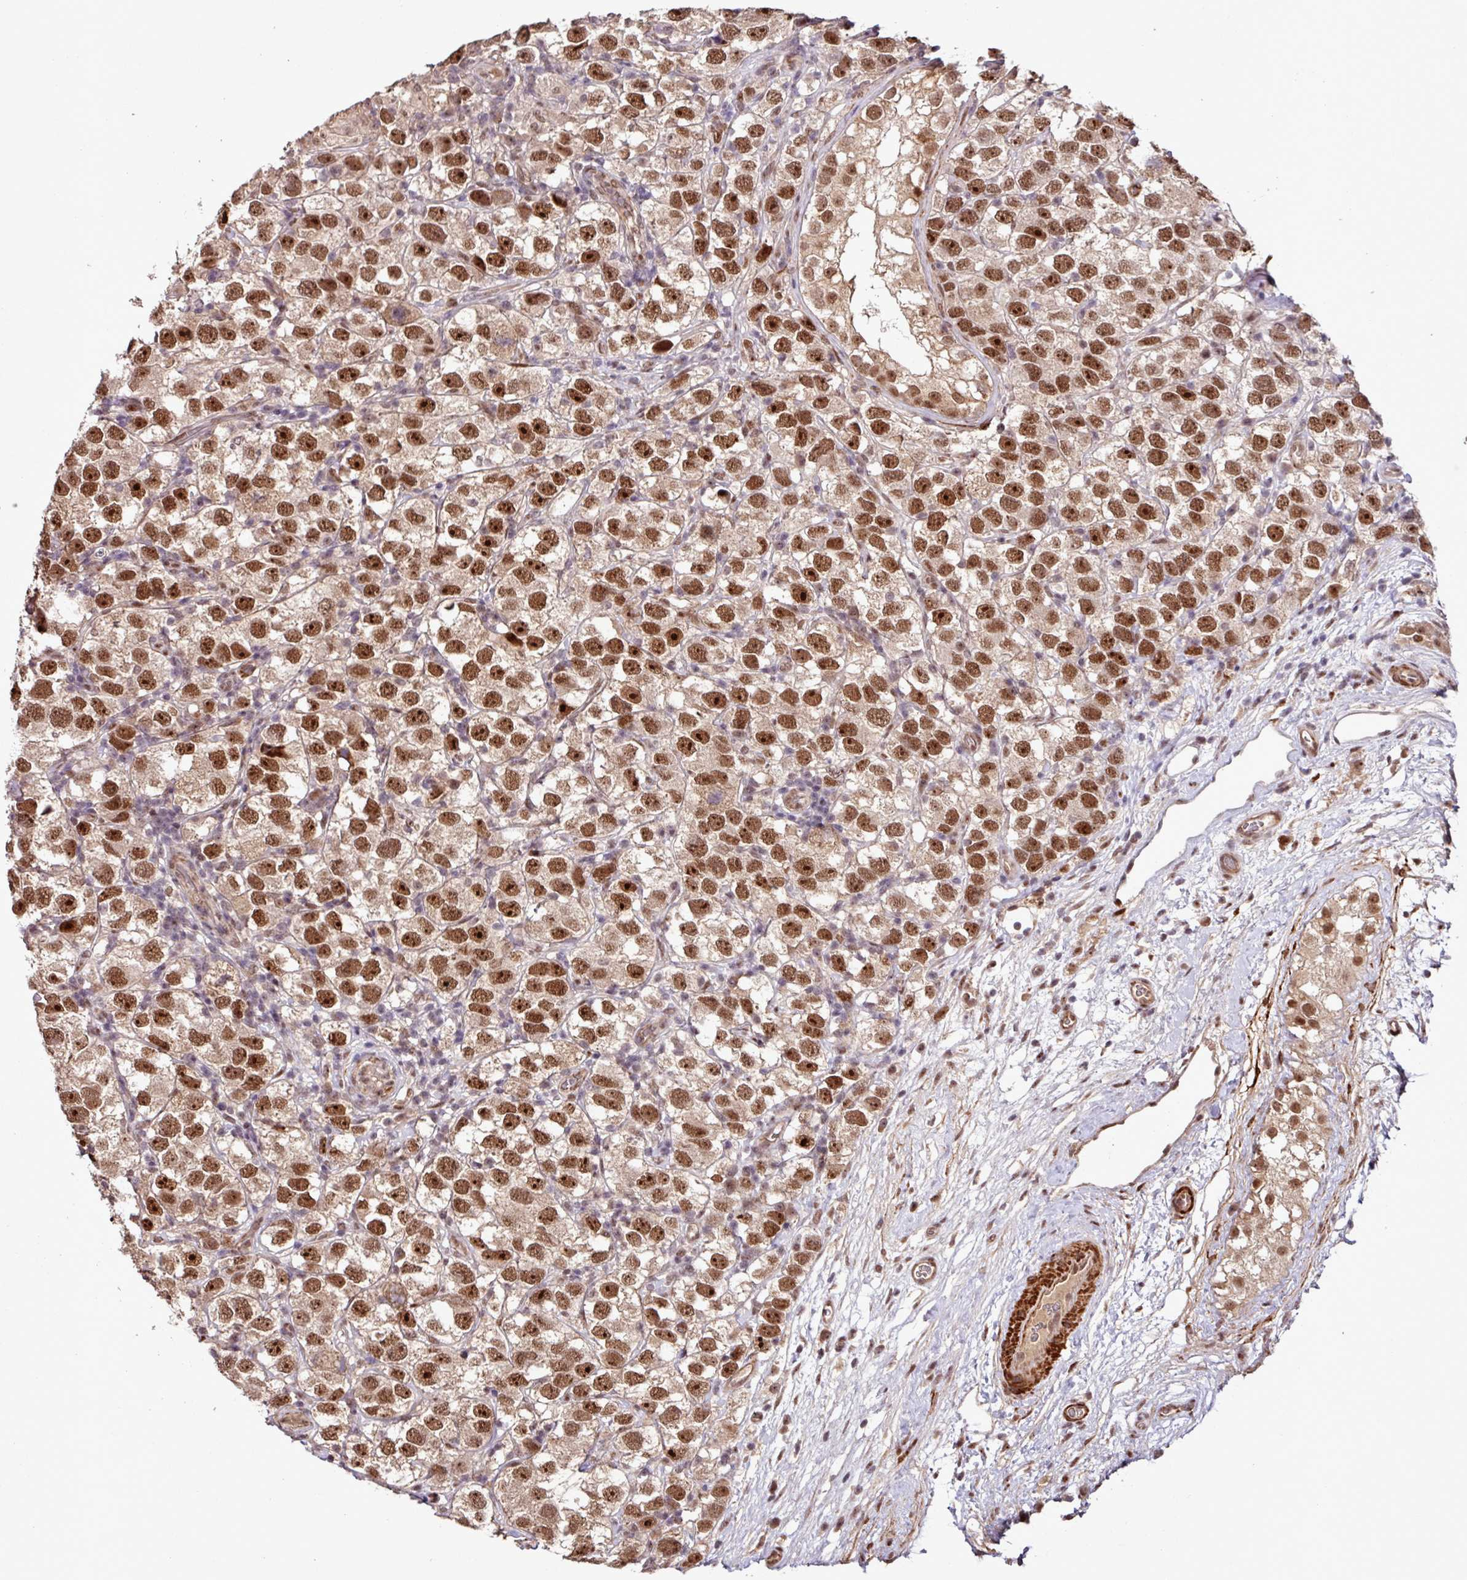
{"staining": {"intensity": "moderate", "quantity": ">75%", "location": "nuclear"}, "tissue": "testis cancer", "cell_type": "Tumor cells", "image_type": "cancer", "snomed": [{"axis": "morphology", "description": "Seminoma, NOS"}, {"axis": "topography", "description": "Testis"}], "caption": "Human testis cancer stained for a protein (brown) exhibits moderate nuclear positive positivity in about >75% of tumor cells.", "gene": "SLC22A24", "patient": {"sex": "male", "age": 26}}